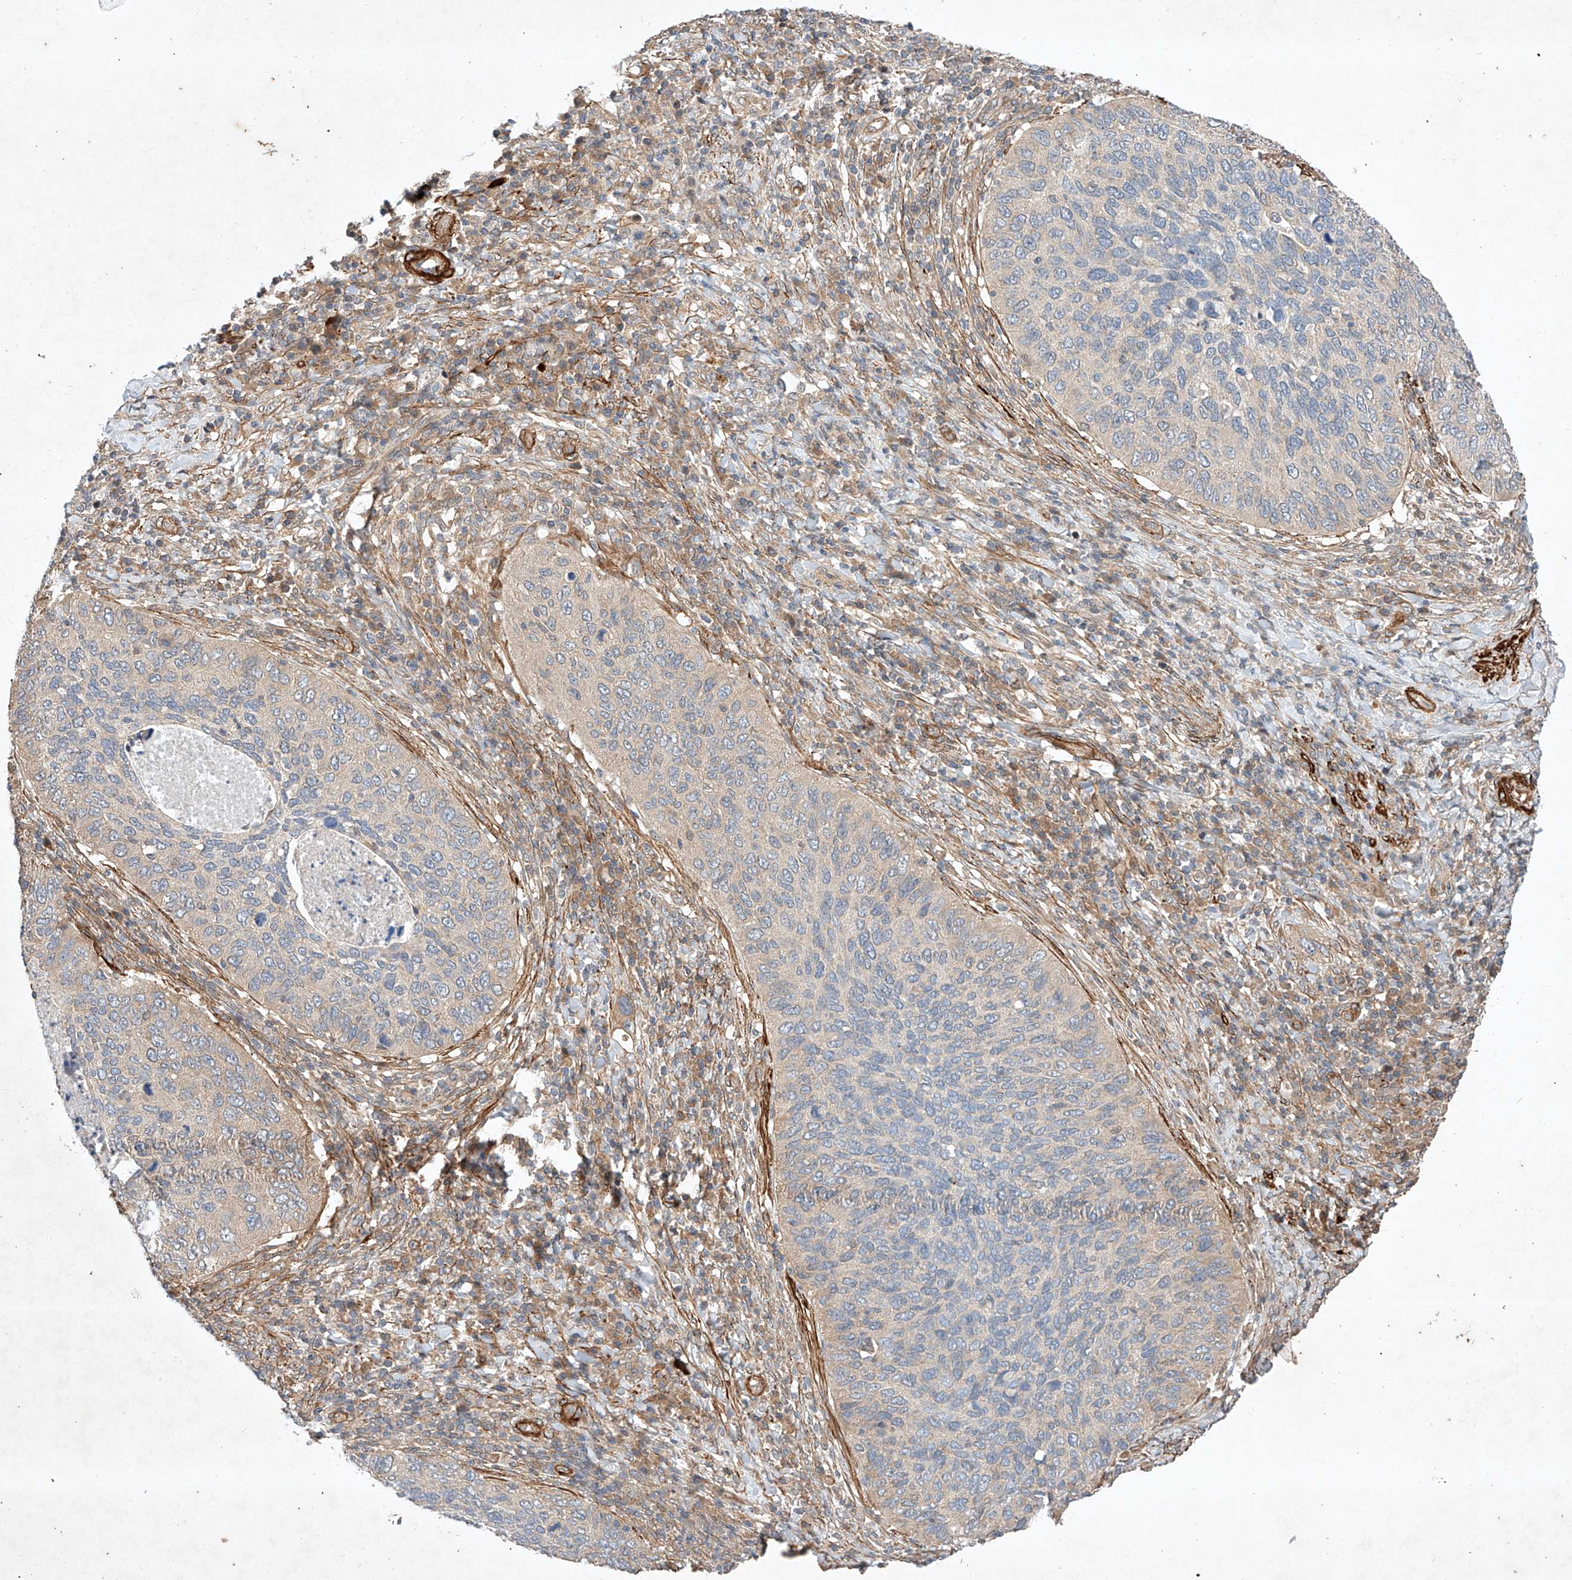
{"staining": {"intensity": "negative", "quantity": "none", "location": "none"}, "tissue": "cervical cancer", "cell_type": "Tumor cells", "image_type": "cancer", "snomed": [{"axis": "morphology", "description": "Squamous cell carcinoma, NOS"}, {"axis": "topography", "description": "Cervix"}], "caption": "IHC image of cervical cancer (squamous cell carcinoma) stained for a protein (brown), which shows no expression in tumor cells.", "gene": "ARHGAP33", "patient": {"sex": "female", "age": 38}}